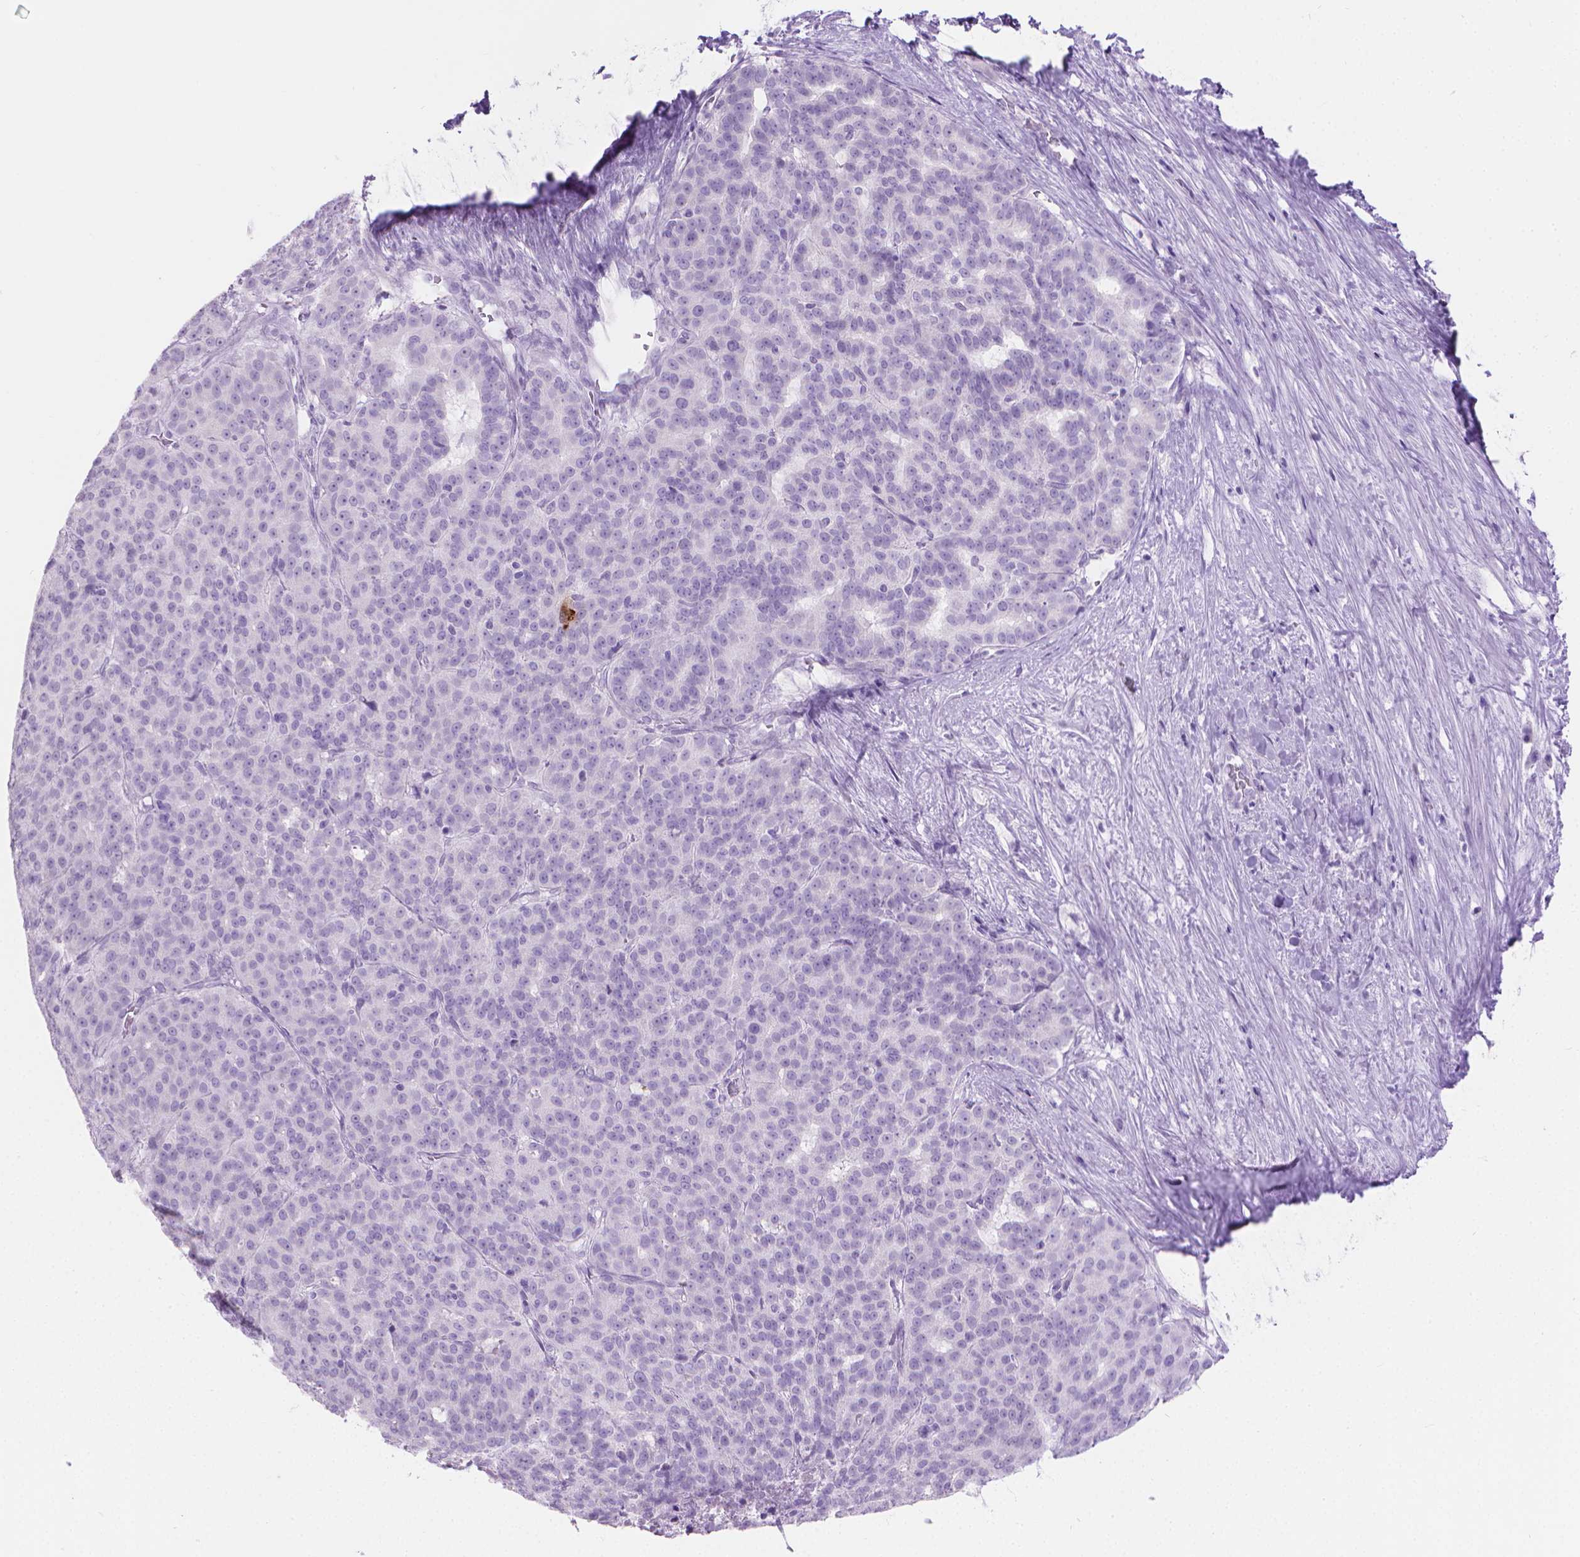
{"staining": {"intensity": "negative", "quantity": "none", "location": "none"}, "tissue": "liver cancer", "cell_type": "Tumor cells", "image_type": "cancer", "snomed": [{"axis": "morphology", "description": "Cholangiocarcinoma"}, {"axis": "topography", "description": "Liver"}], "caption": "Tumor cells are negative for protein expression in human cholangiocarcinoma (liver).", "gene": "CFAP52", "patient": {"sex": "female", "age": 47}}